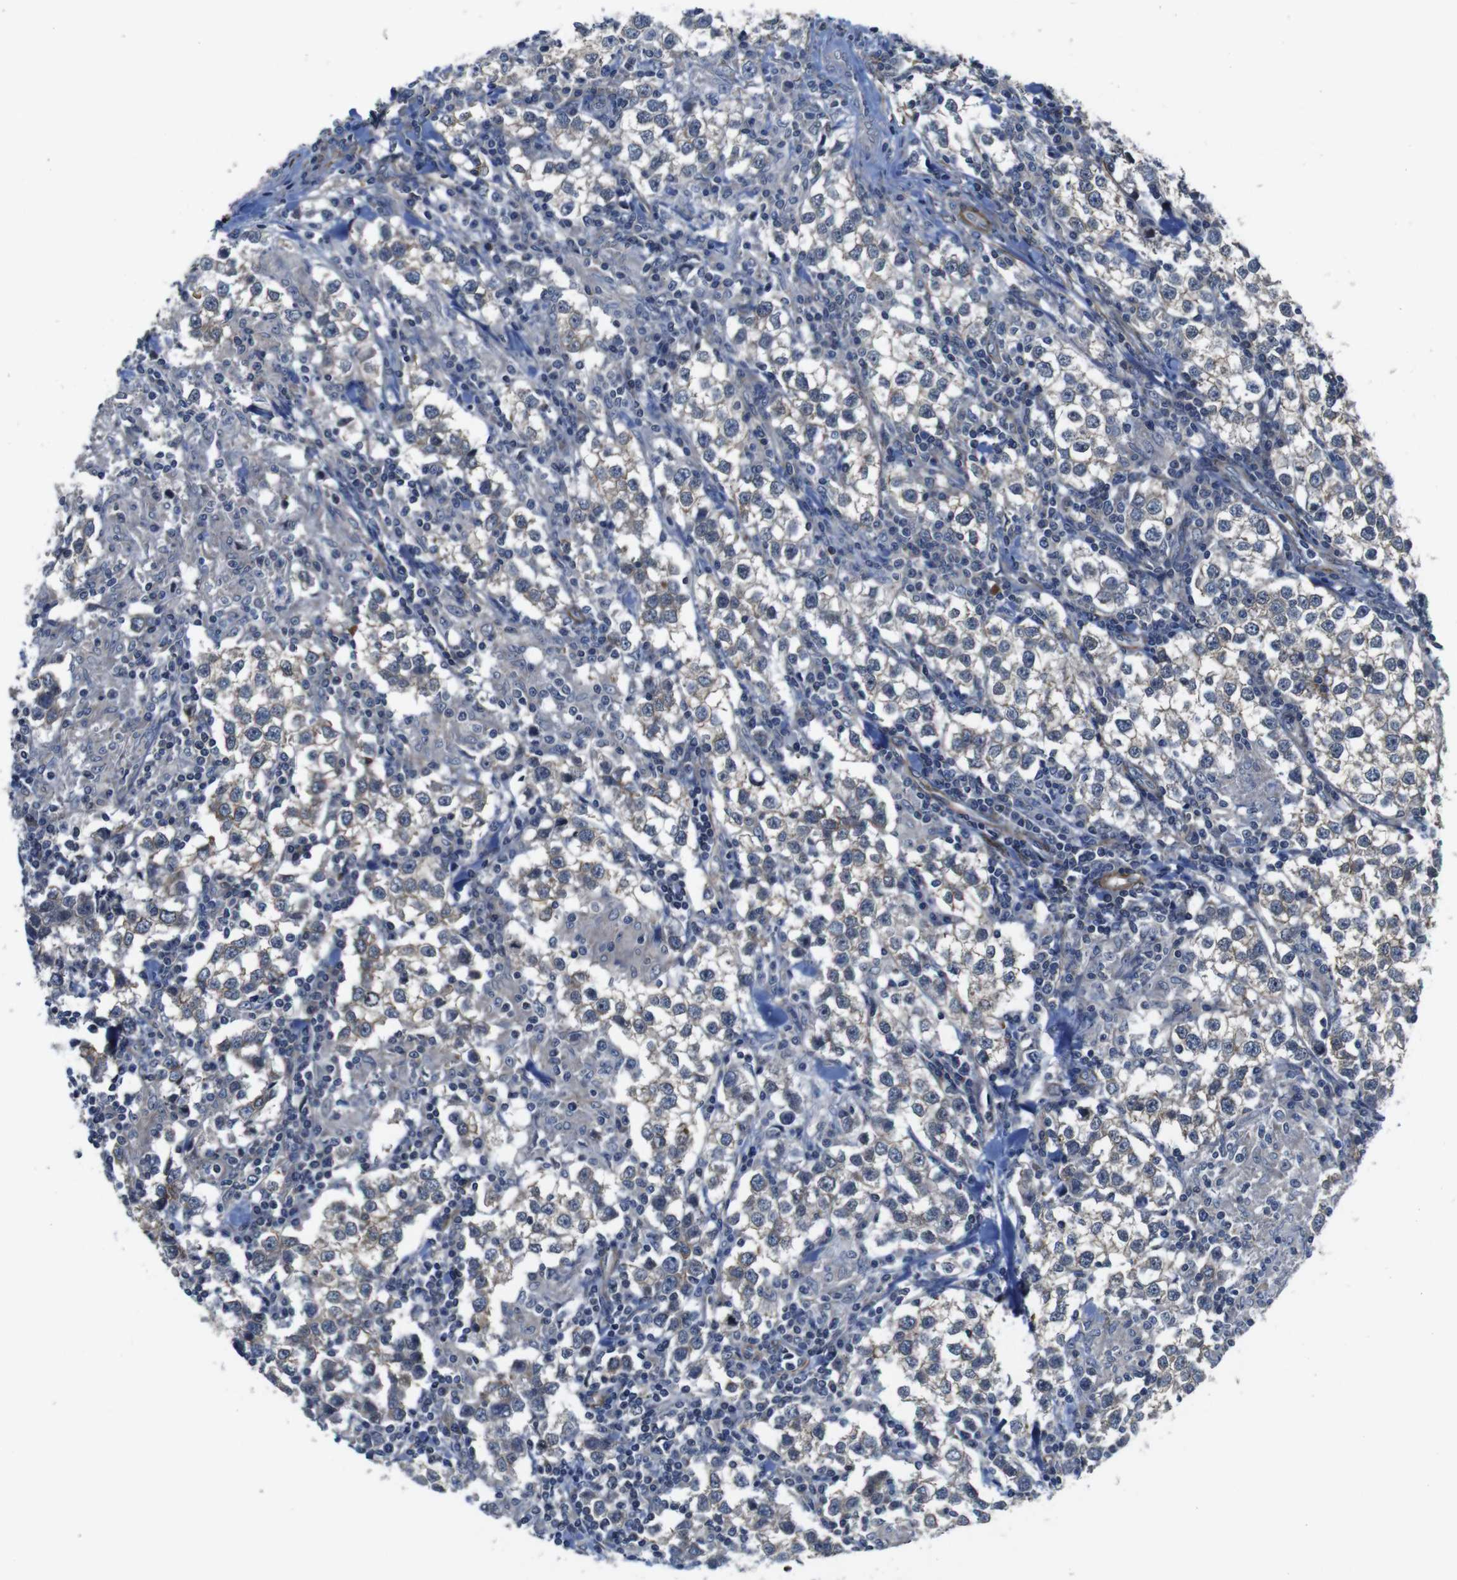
{"staining": {"intensity": "negative", "quantity": "none", "location": "none"}, "tissue": "testis cancer", "cell_type": "Tumor cells", "image_type": "cancer", "snomed": [{"axis": "morphology", "description": "Seminoma, NOS"}, {"axis": "morphology", "description": "Carcinoma, Embryonal, NOS"}, {"axis": "topography", "description": "Testis"}], "caption": "High power microscopy photomicrograph of an immunohistochemistry image of embryonal carcinoma (testis), revealing no significant positivity in tumor cells.", "gene": "GGT7", "patient": {"sex": "male", "age": 36}}